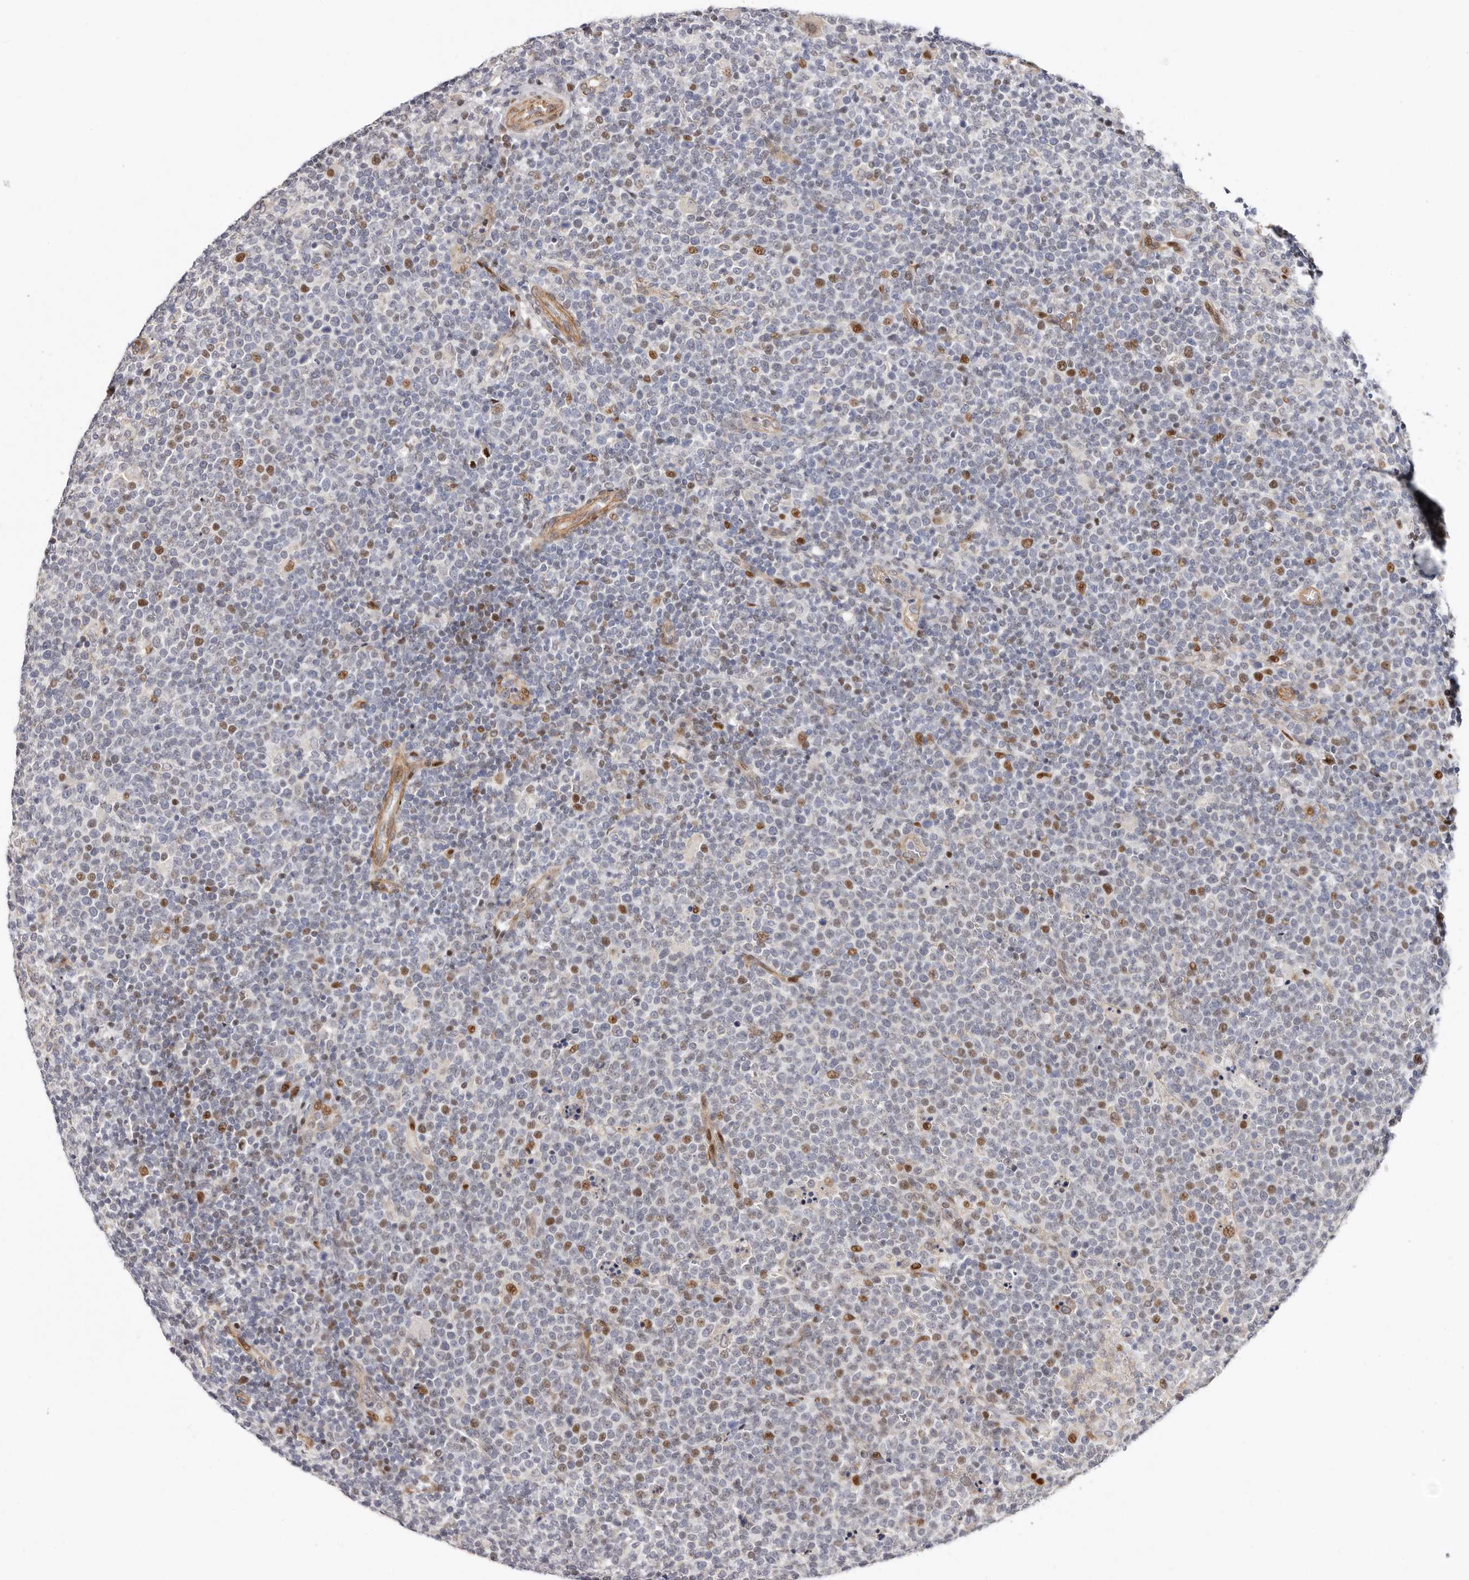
{"staining": {"intensity": "moderate", "quantity": "25%-75%", "location": "nuclear"}, "tissue": "lymphoma", "cell_type": "Tumor cells", "image_type": "cancer", "snomed": [{"axis": "morphology", "description": "Malignant lymphoma, non-Hodgkin's type, High grade"}, {"axis": "topography", "description": "Lymph node"}], "caption": "Immunohistochemistry (IHC) histopathology image of neoplastic tissue: lymphoma stained using immunohistochemistry displays medium levels of moderate protein expression localized specifically in the nuclear of tumor cells, appearing as a nuclear brown color.", "gene": "EPHX3", "patient": {"sex": "male", "age": 61}}